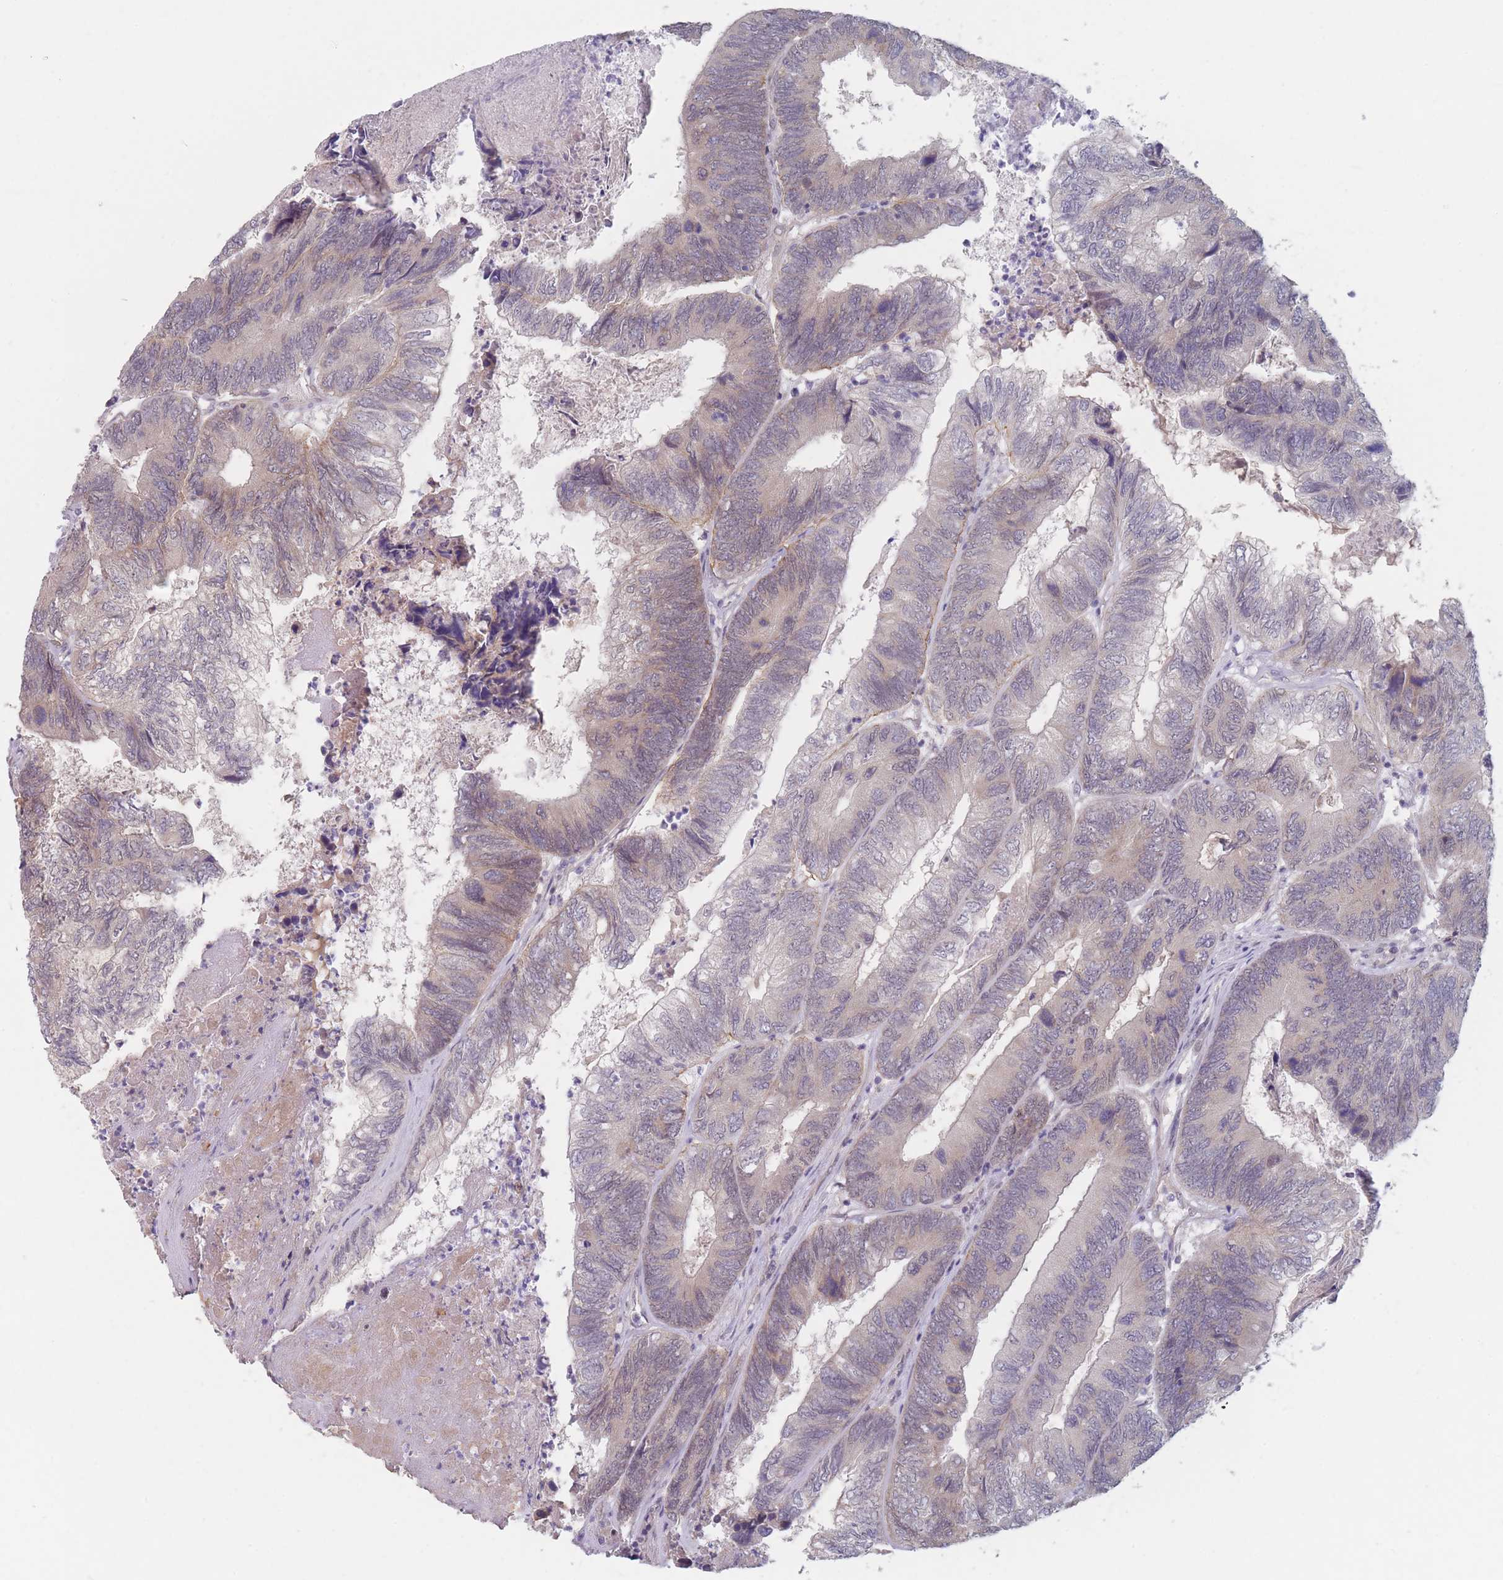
{"staining": {"intensity": "negative", "quantity": "none", "location": "none"}, "tissue": "colorectal cancer", "cell_type": "Tumor cells", "image_type": "cancer", "snomed": [{"axis": "morphology", "description": "Adenocarcinoma, NOS"}, {"axis": "topography", "description": "Colon"}], "caption": "Colorectal cancer was stained to show a protein in brown. There is no significant staining in tumor cells.", "gene": "ANKRD10", "patient": {"sex": "female", "age": 67}}